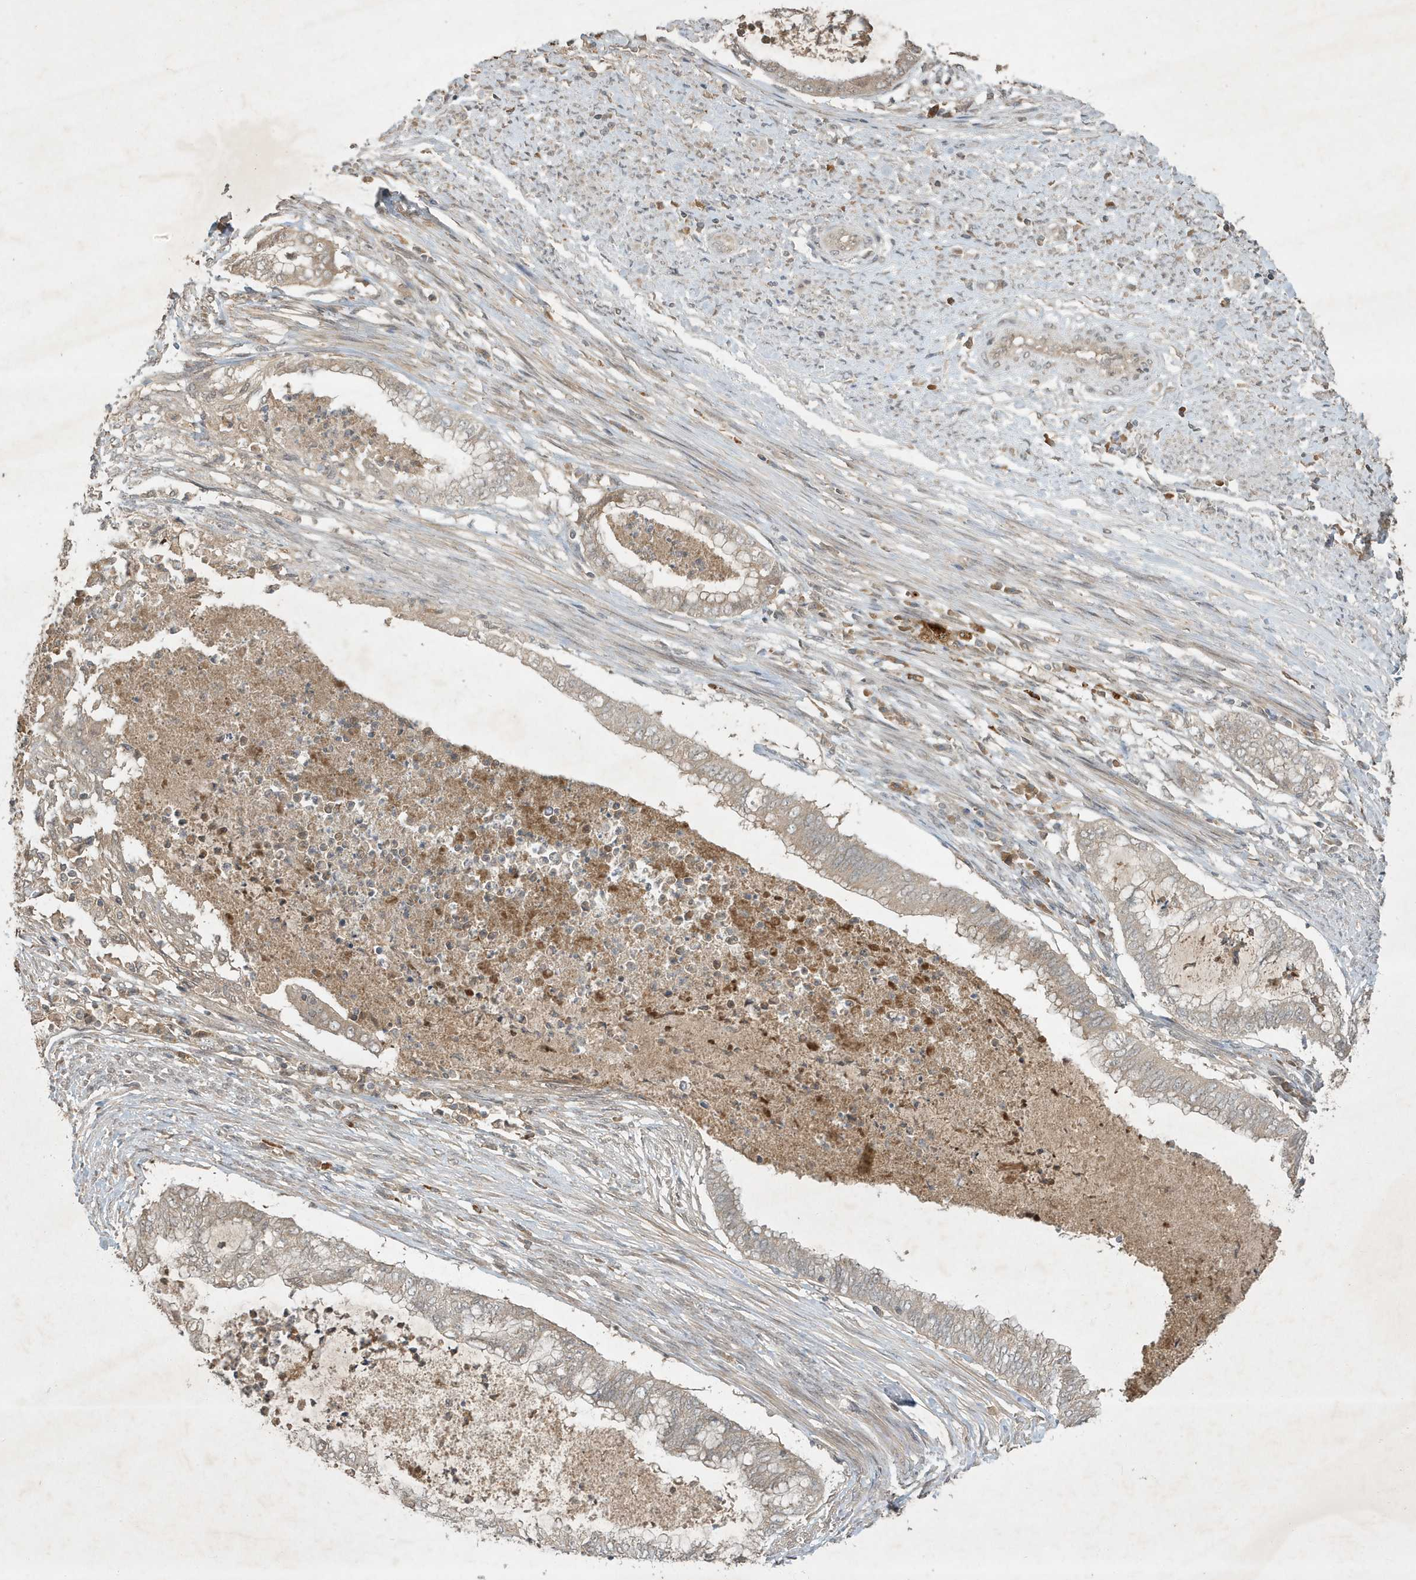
{"staining": {"intensity": "weak", "quantity": "25%-75%", "location": "cytoplasmic/membranous"}, "tissue": "endometrial cancer", "cell_type": "Tumor cells", "image_type": "cancer", "snomed": [{"axis": "morphology", "description": "Necrosis, NOS"}, {"axis": "morphology", "description": "Adenocarcinoma, NOS"}, {"axis": "topography", "description": "Endometrium"}], "caption": "Endometrial cancer stained for a protein shows weak cytoplasmic/membranous positivity in tumor cells.", "gene": "ABCB9", "patient": {"sex": "female", "age": 79}}